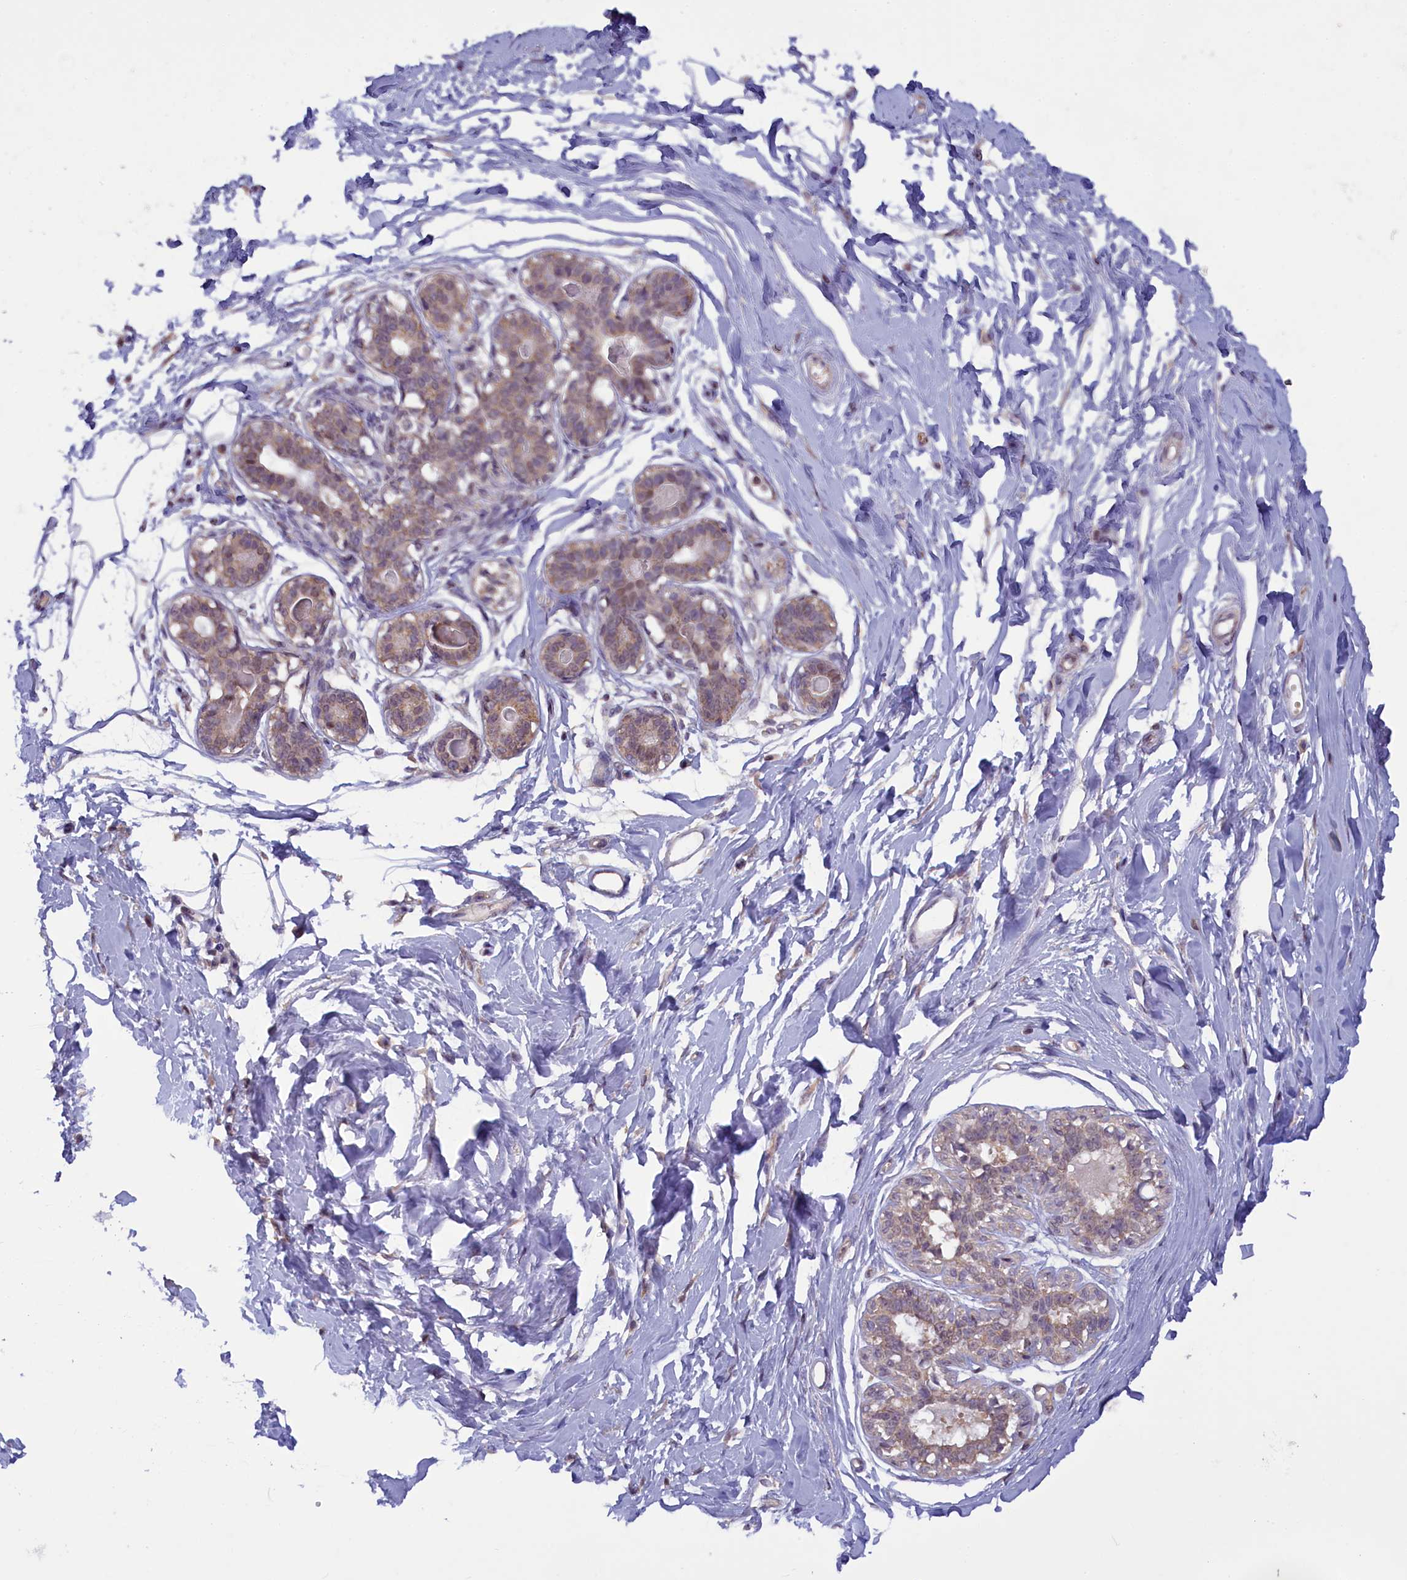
{"staining": {"intensity": "negative", "quantity": "none", "location": "none"}, "tissue": "breast", "cell_type": "Adipocytes", "image_type": "normal", "snomed": [{"axis": "morphology", "description": "Normal tissue, NOS"}, {"axis": "topography", "description": "Breast"}], "caption": "Adipocytes show no significant expression in unremarkable breast. (Brightfield microscopy of DAB immunohistochemistry at high magnification).", "gene": "NUBP1", "patient": {"sex": "female", "age": 45}}